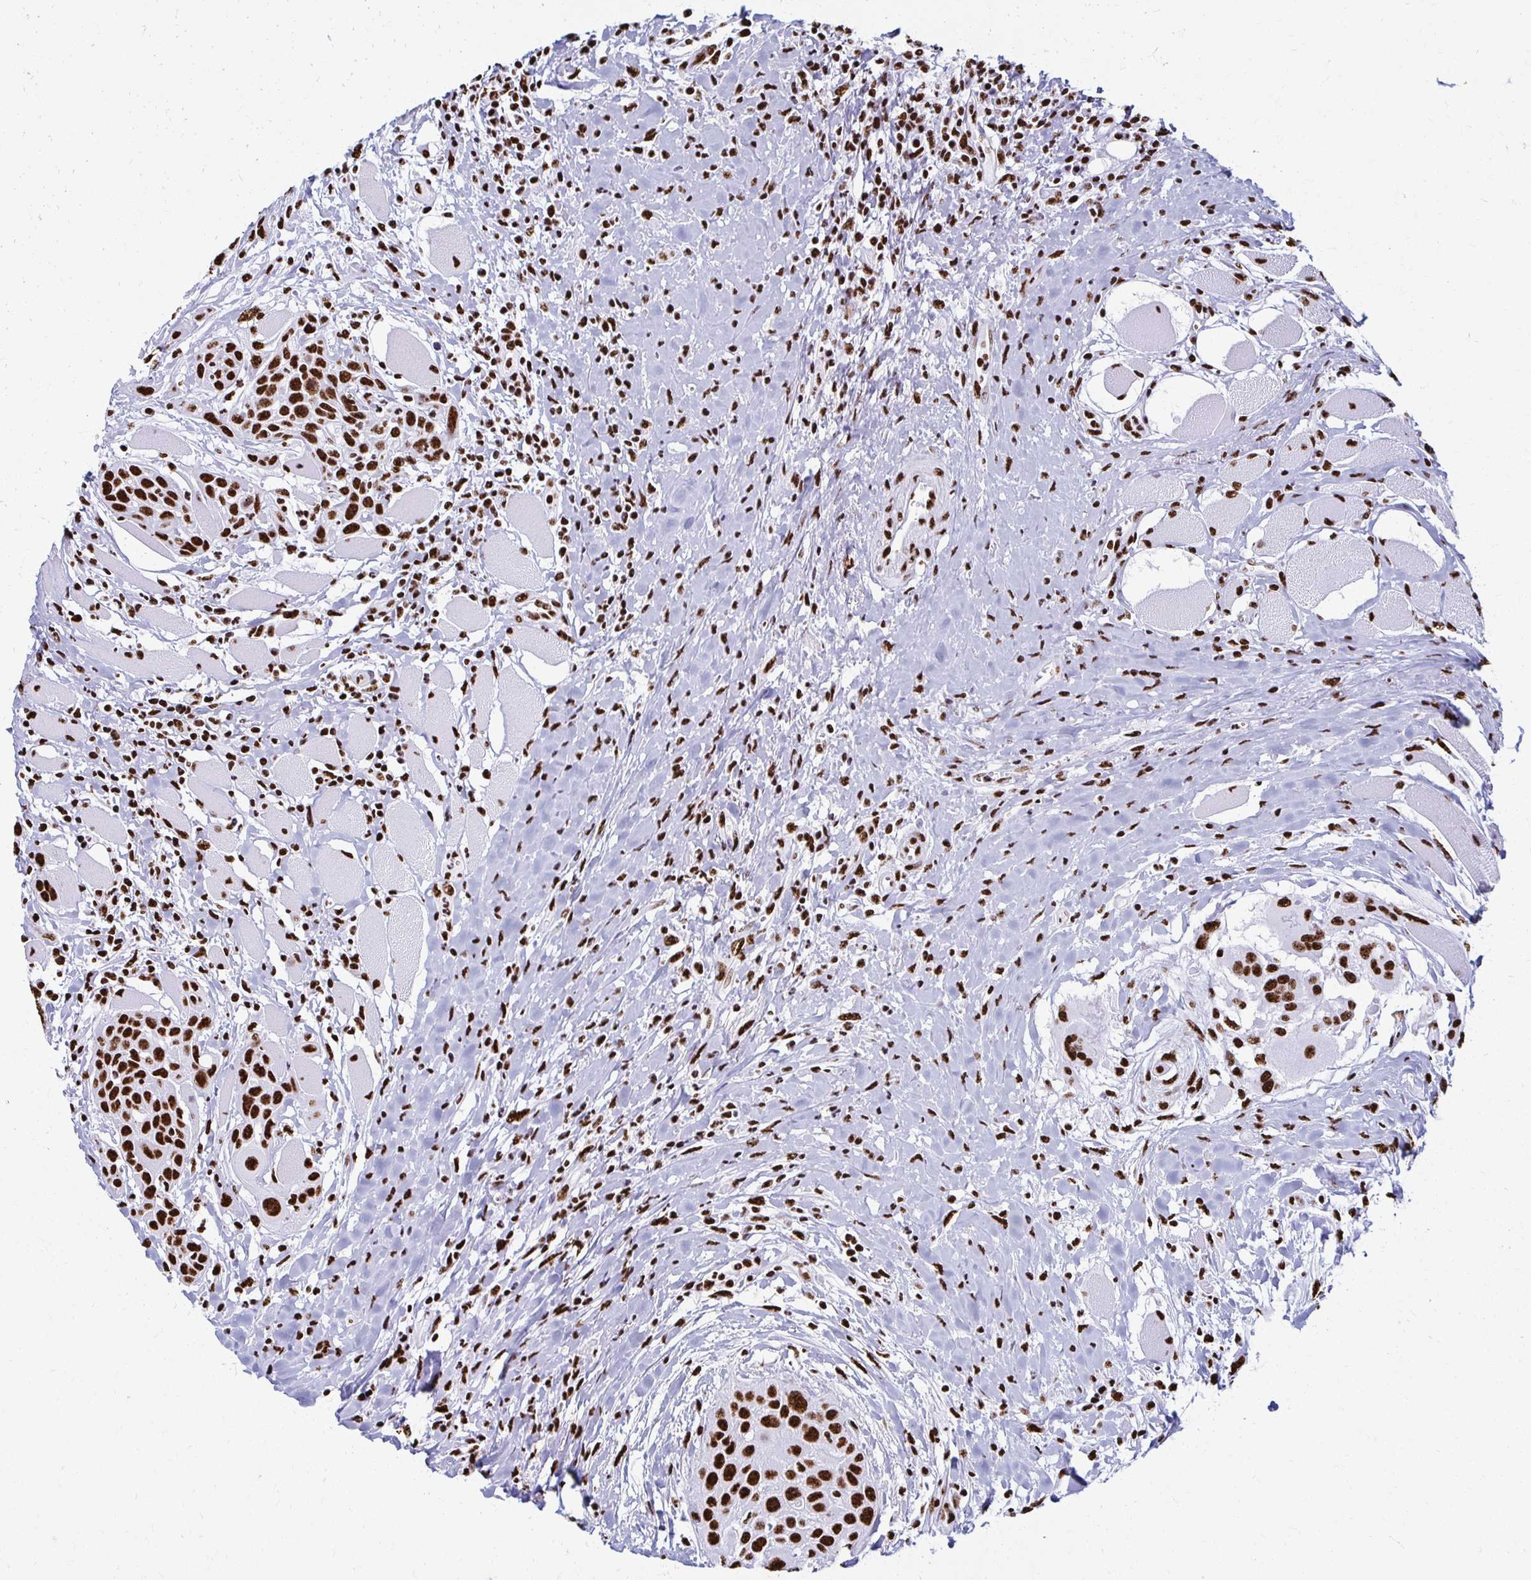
{"staining": {"intensity": "strong", "quantity": ">75%", "location": "nuclear"}, "tissue": "head and neck cancer", "cell_type": "Tumor cells", "image_type": "cancer", "snomed": [{"axis": "morphology", "description": "Squamous cell carcinoma, NOS"}, {"axis": "topography", "description": "Head-Neck"}], "caption": "Immunohistochemistry (IHC) (DAB (3,3'-diaminobenzidine)) staining of human head and neck cancer demonstrates strong nuclear protein staining in about >75% of tumor cells. The protein of interest is stained brown, and the nuclei are stained in blue (DAB (3,3'-diaminobenzidine) IHC with brightfield microscopy, high magnification).", "gene": "NONO", "patient": {"sex": "female", "age": 73}}